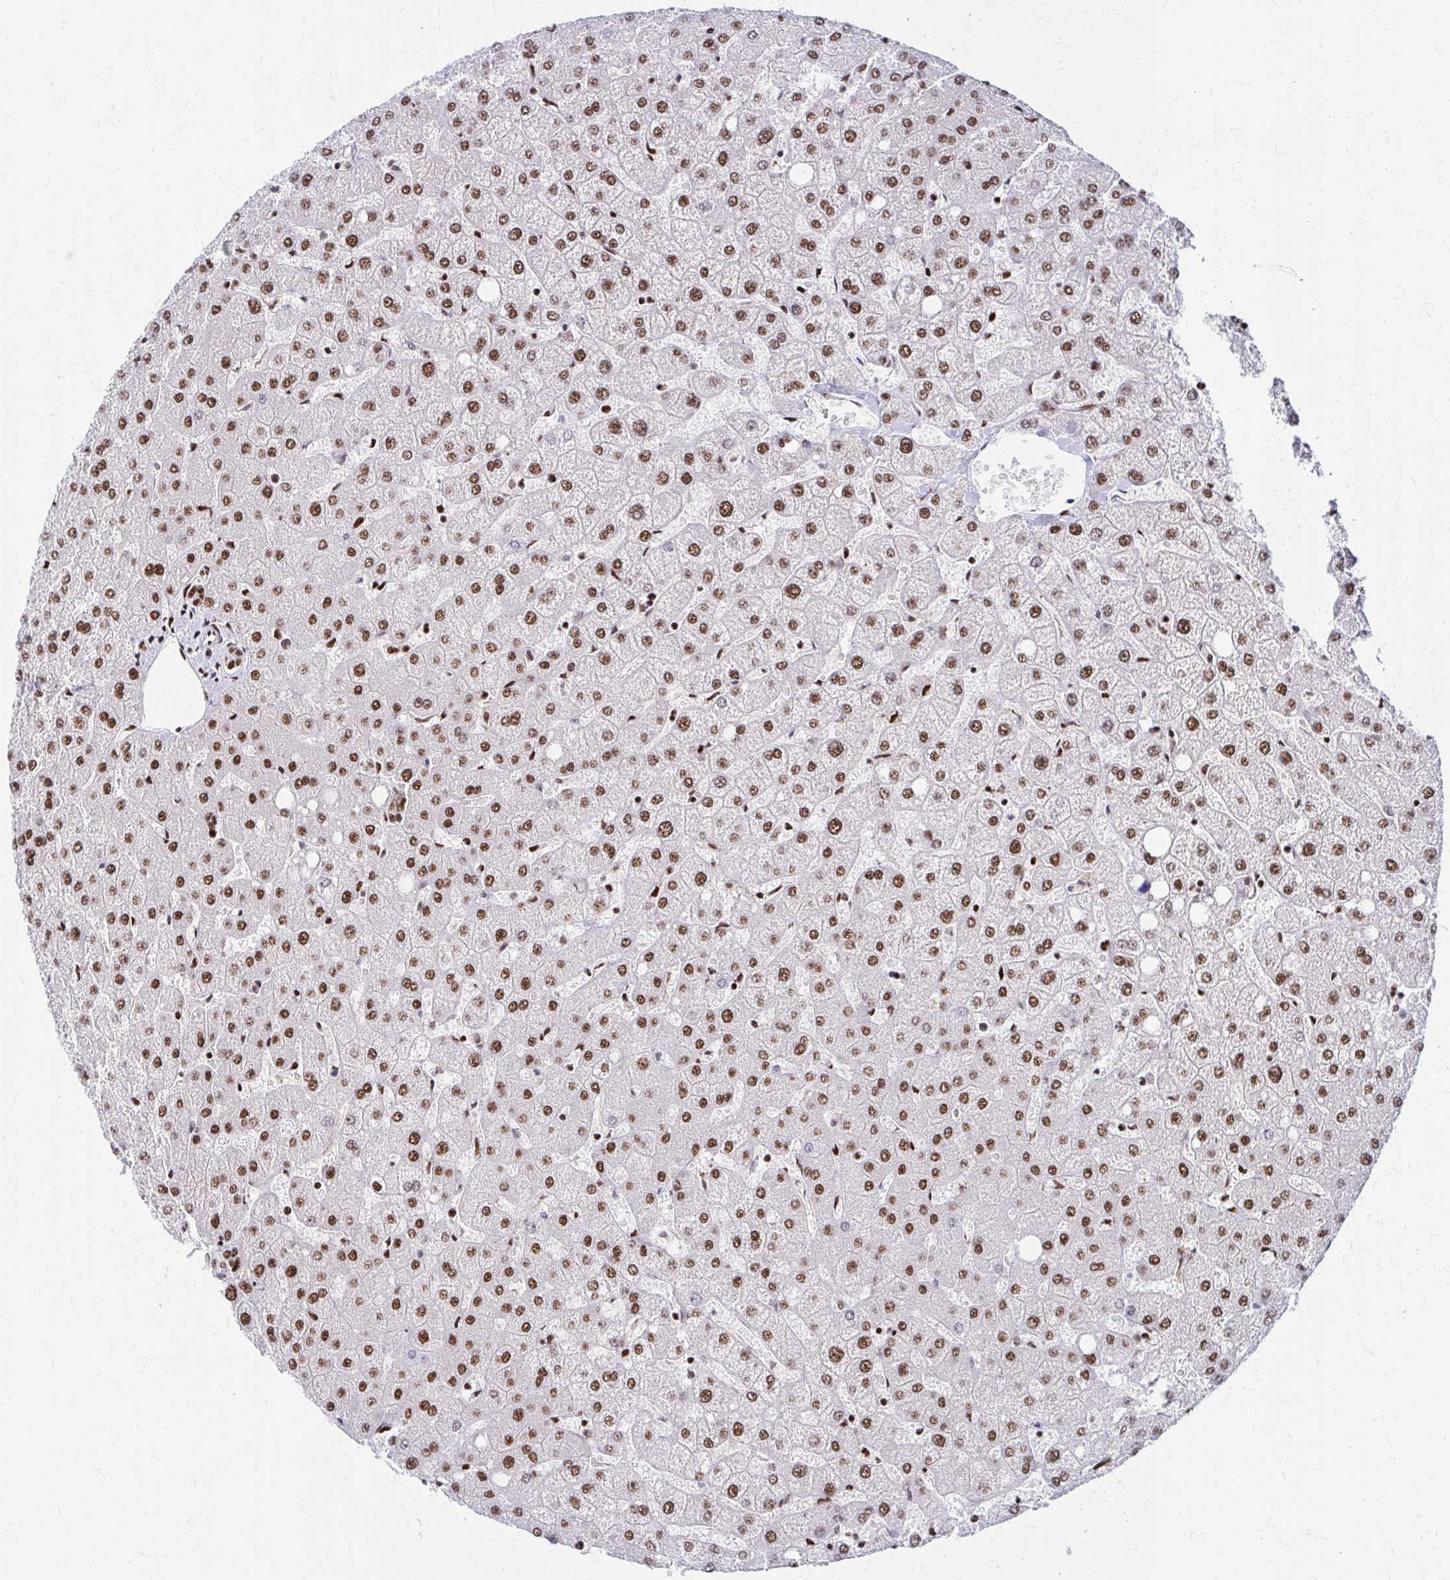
{"staining": {"intensity": "moderate", "quantity": ">75%", "location": "nuclear"}, "tissue": "liver", "cell_type": "Cholangiocytes", "image_type": "normal", "snomed": [{"axis": "morphology", "description": "Normal tissue, NOS"}, {"axis": "topography", "description": "Liver"}], "caption": "Immunohistochemistry (IHC) micrograph of benign liver: human liver stained using immunohistochemistry (IHC) exhibits medium levels of moderate protein expression localized specifically in the nuclear of cholangiocytes, appearing as a nuclear brown color.", "gene": "CNKSR3", "patient": {"sex": "female", "age": 54}}